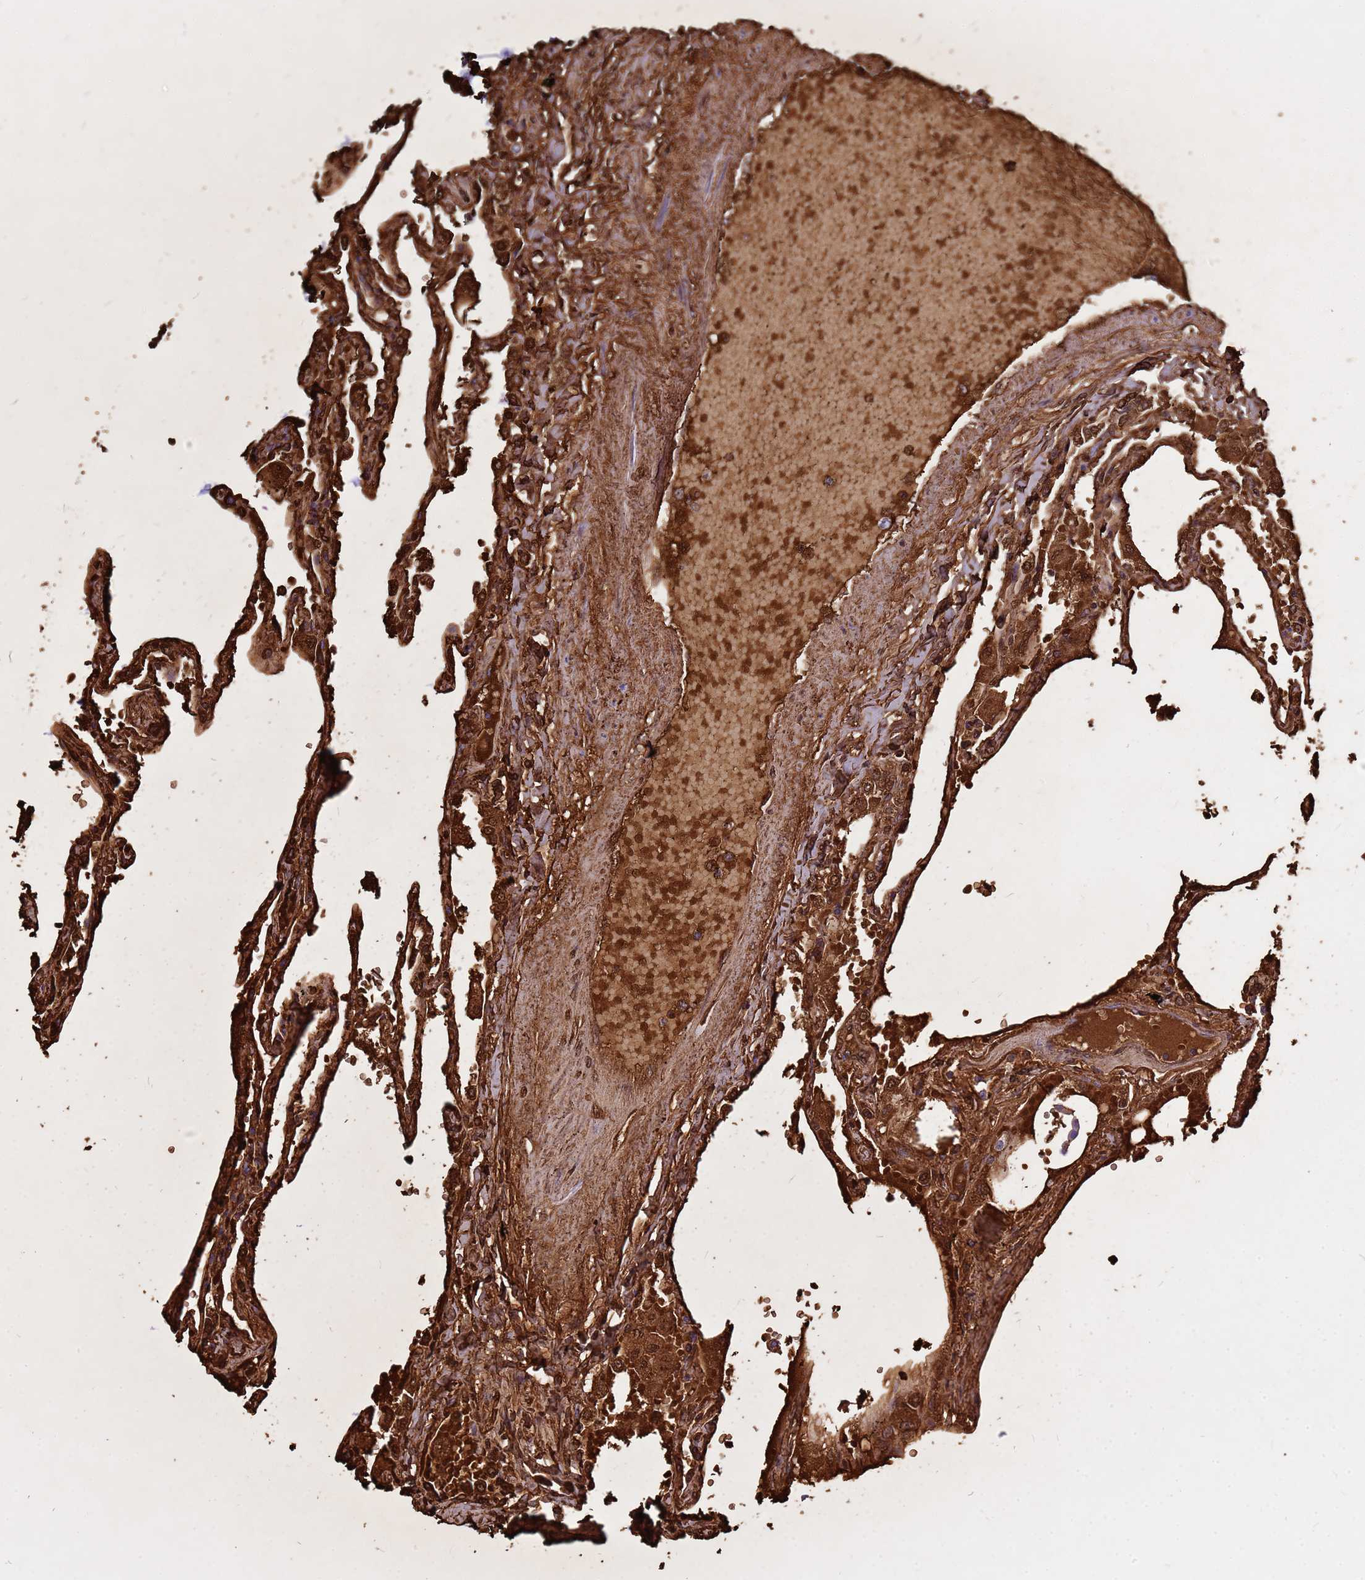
{"staining": {"intensity": "strong", "quantity": "25%-75%", "location": "cytoplasmic/membranous"}, "tissue": "lung", "cell_type": "Alveolar cells", "image_type": "normal", "snomed": [{"axis": "morphology", "description": "Normal tissue, NOS"}, {"axis": "topography", "description": "Lung"}], "caption": "DAB immunohistochemical staining of normal human lung shows strong cytoplasmic/membranous protein staining in approximately 25%-75% of alveolar cells.", "gene": "HBA1", "patient": {"sex": "female", "age": 67}}